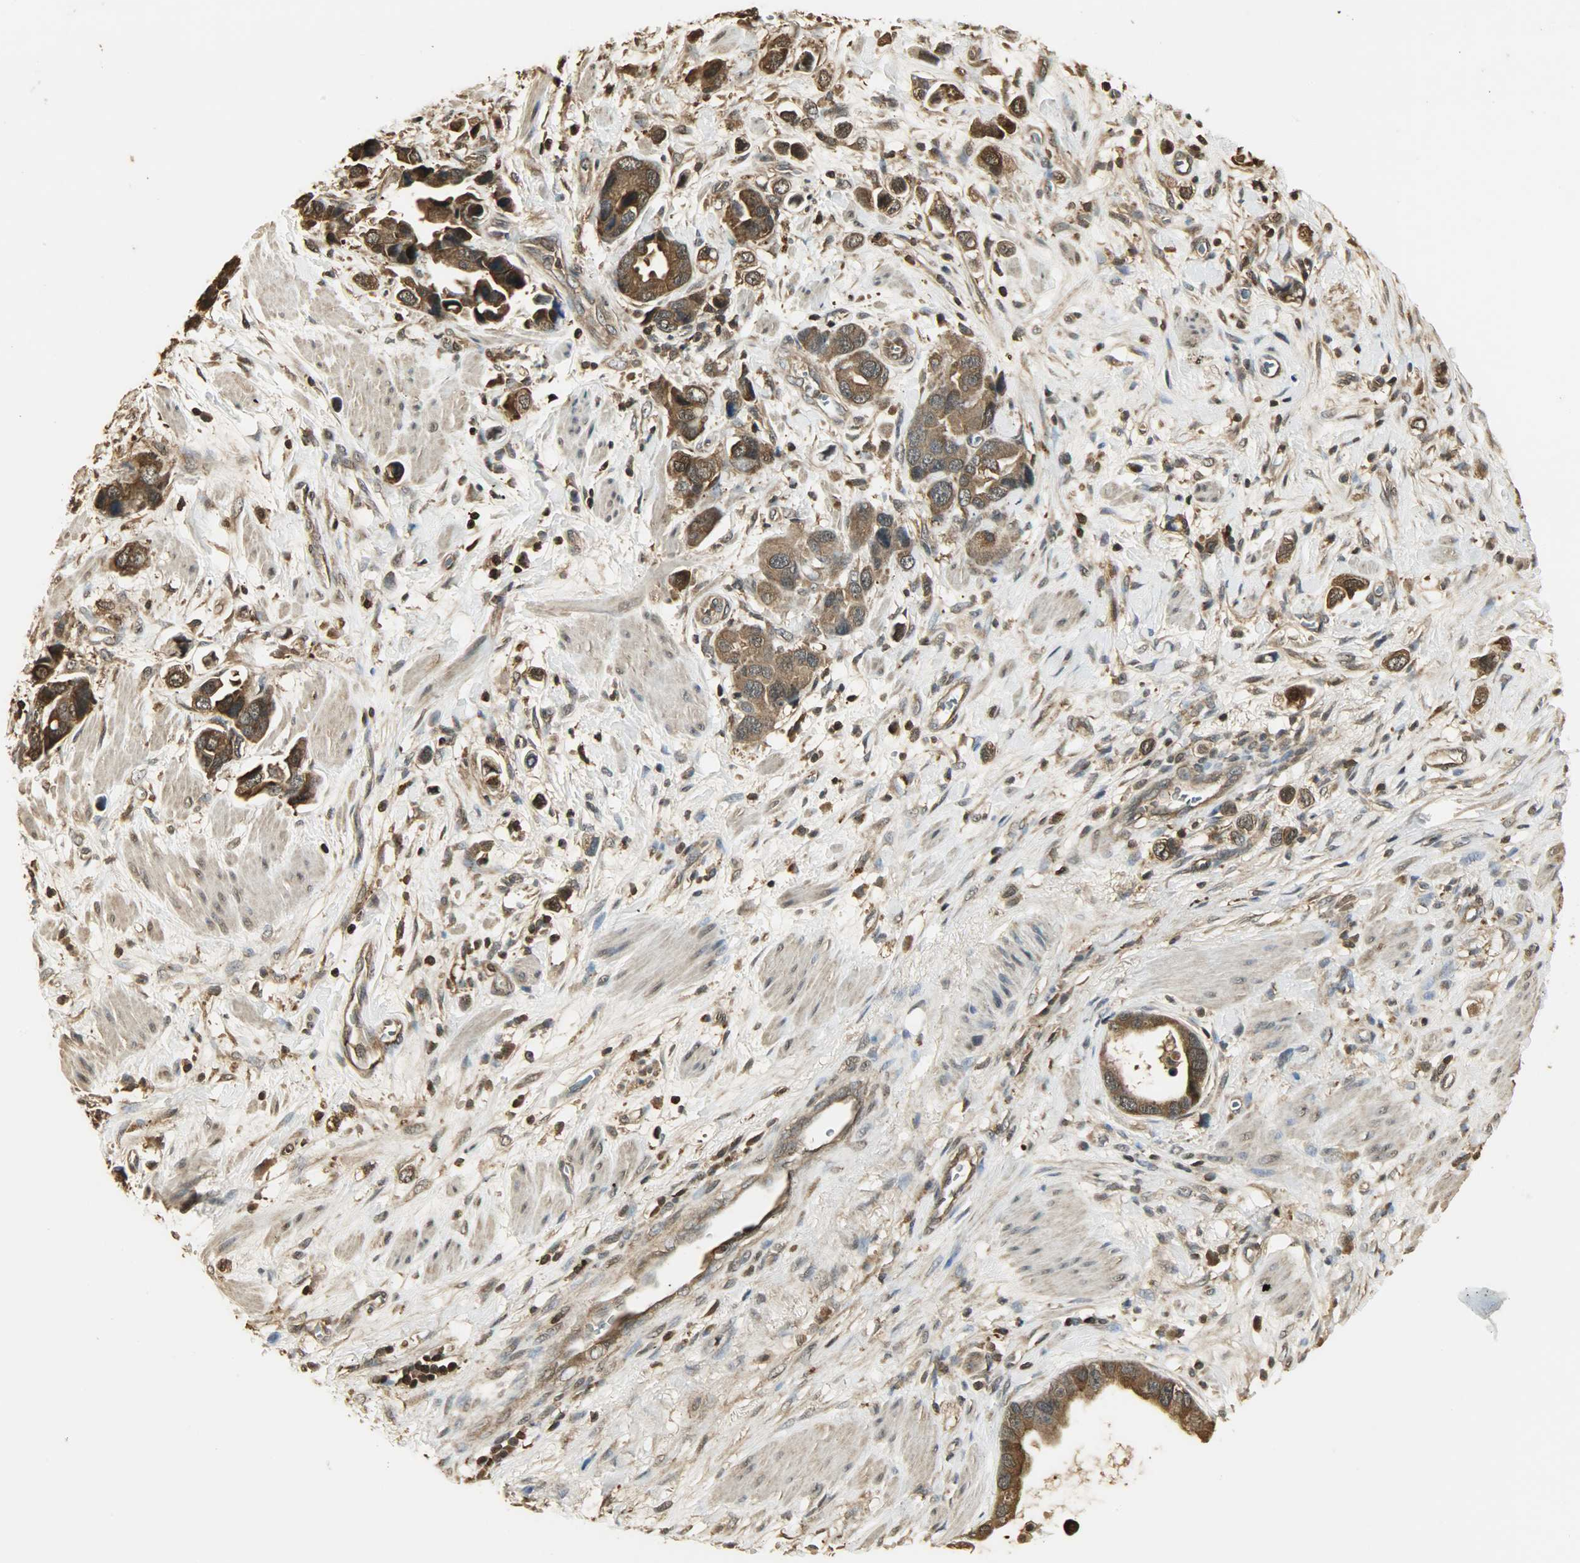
{"staining": {"intensity": "strong", "quantity": ">75%", "location": "cytoplasmic/membranous,nuclear"}, "tissue": "stomach cancer", "cell_type": "Tumor cells", "image_type": "cancer", "snomed": [{"axis": "morphology", "description": "Adenocarcinoma, NOS"}, {"axis": "topography", "description": "Stomach, lower"}], "caption": "High-power microscopy captured an immunohistochemistry histopathology image of adenocarcinoma (stomach), revealing strong cytoplasmic/membranous and nuclear positivity in approximately >75% of tumor cells. (Brightfield microscopy of DAB IHC at high magnification).", "gene": "YWHAZ", "patient": {"sex": "female", "age": 93}}